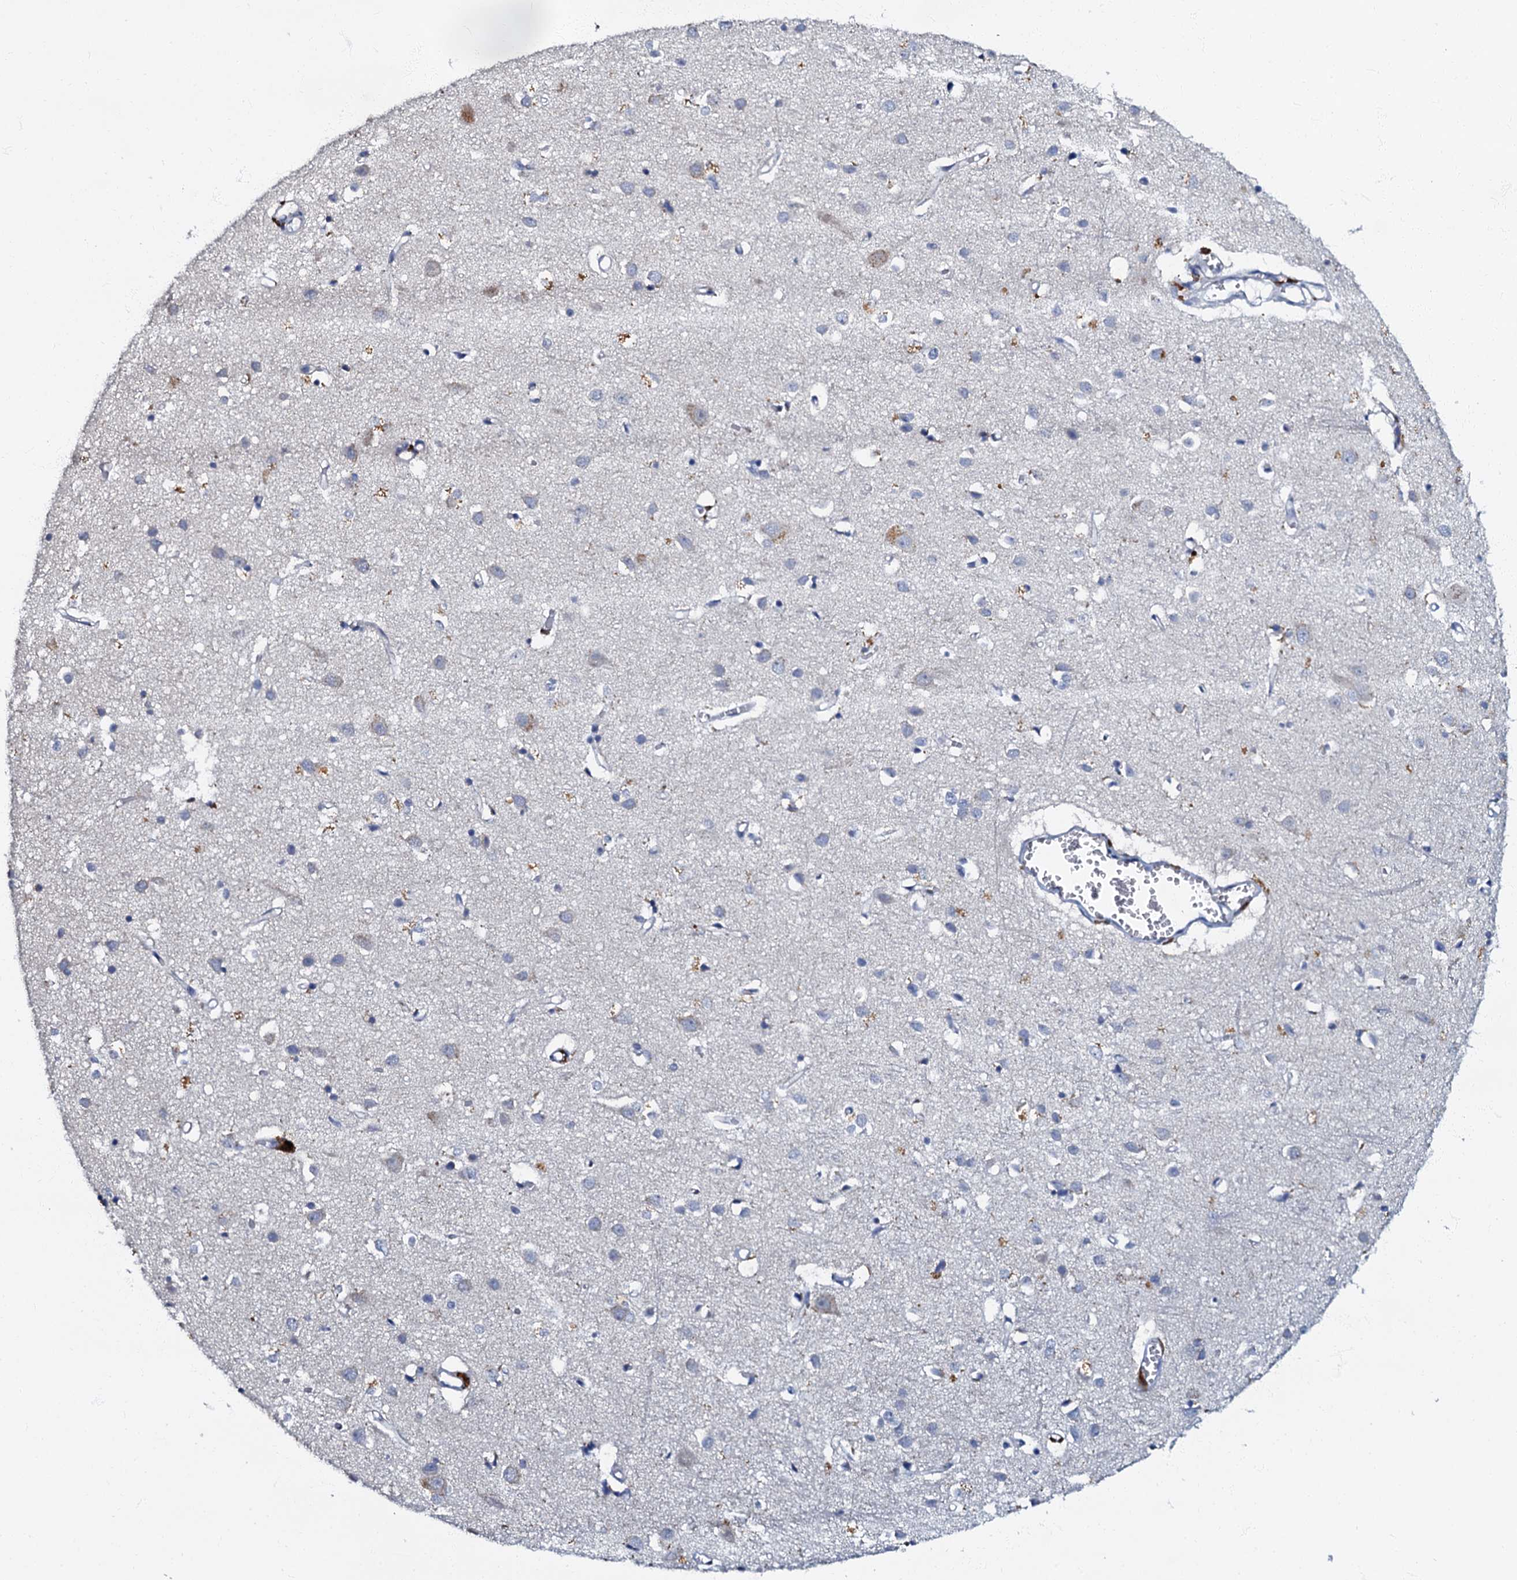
{"staining": {"intensity": "negative", "quantity": "none", "location": "none"}, "tissue": "cerebral cortex", "cell_type": "Endothelial cells", "image_type": "normal", "snomed": [{"axis": "morphology", "description": "Normal tissue, NOS"}, {"axis": "topography", "description": "Cerebral cortex"}], "caption": "IHC of normal cerebral cortex shows no positivity in endothelial cells.", "gene": "OLAH", "patient": {"sex": "female", "age": 64}}